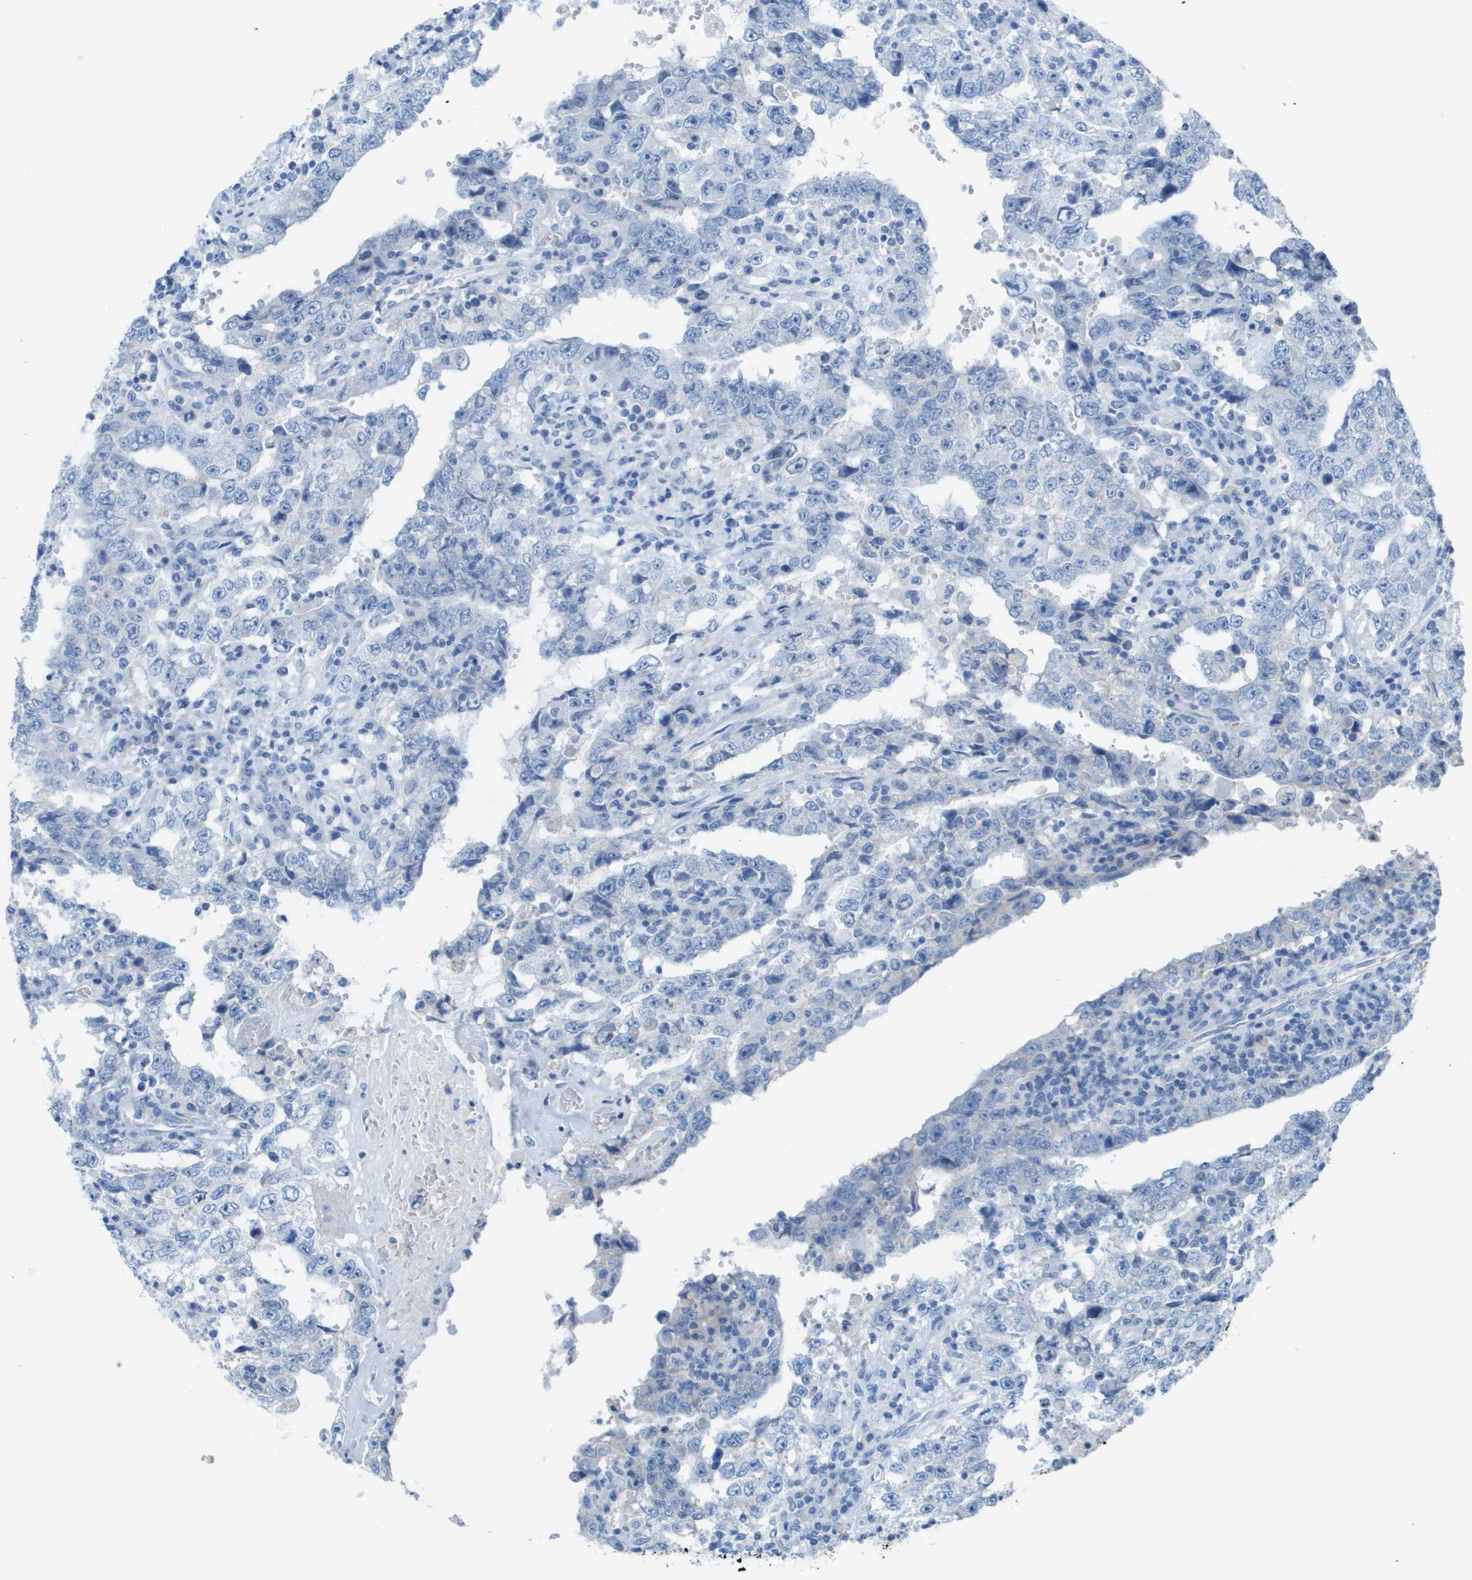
{"staining": {"intensity": "negative", "quantity": "none", "location": "none"}, "tissue": "testis cancer", "cell_type": "Tumor cells", "image_type": "cancer", "snomed": [{"axis": "morphology", "description": "Carcinoma, Embryonal, NOS"}, {"axis": "topography", "description": "Testis"}], "caption": "IHC image of neoplastic tissue: embryonal carcinoma (testis) stained with DAB (3,3'-diaminobenzidine) exhibits no significant protein positivity in tumor cells.", "gene": "CD46", "patient": {"sex": "male", "age": 26}}